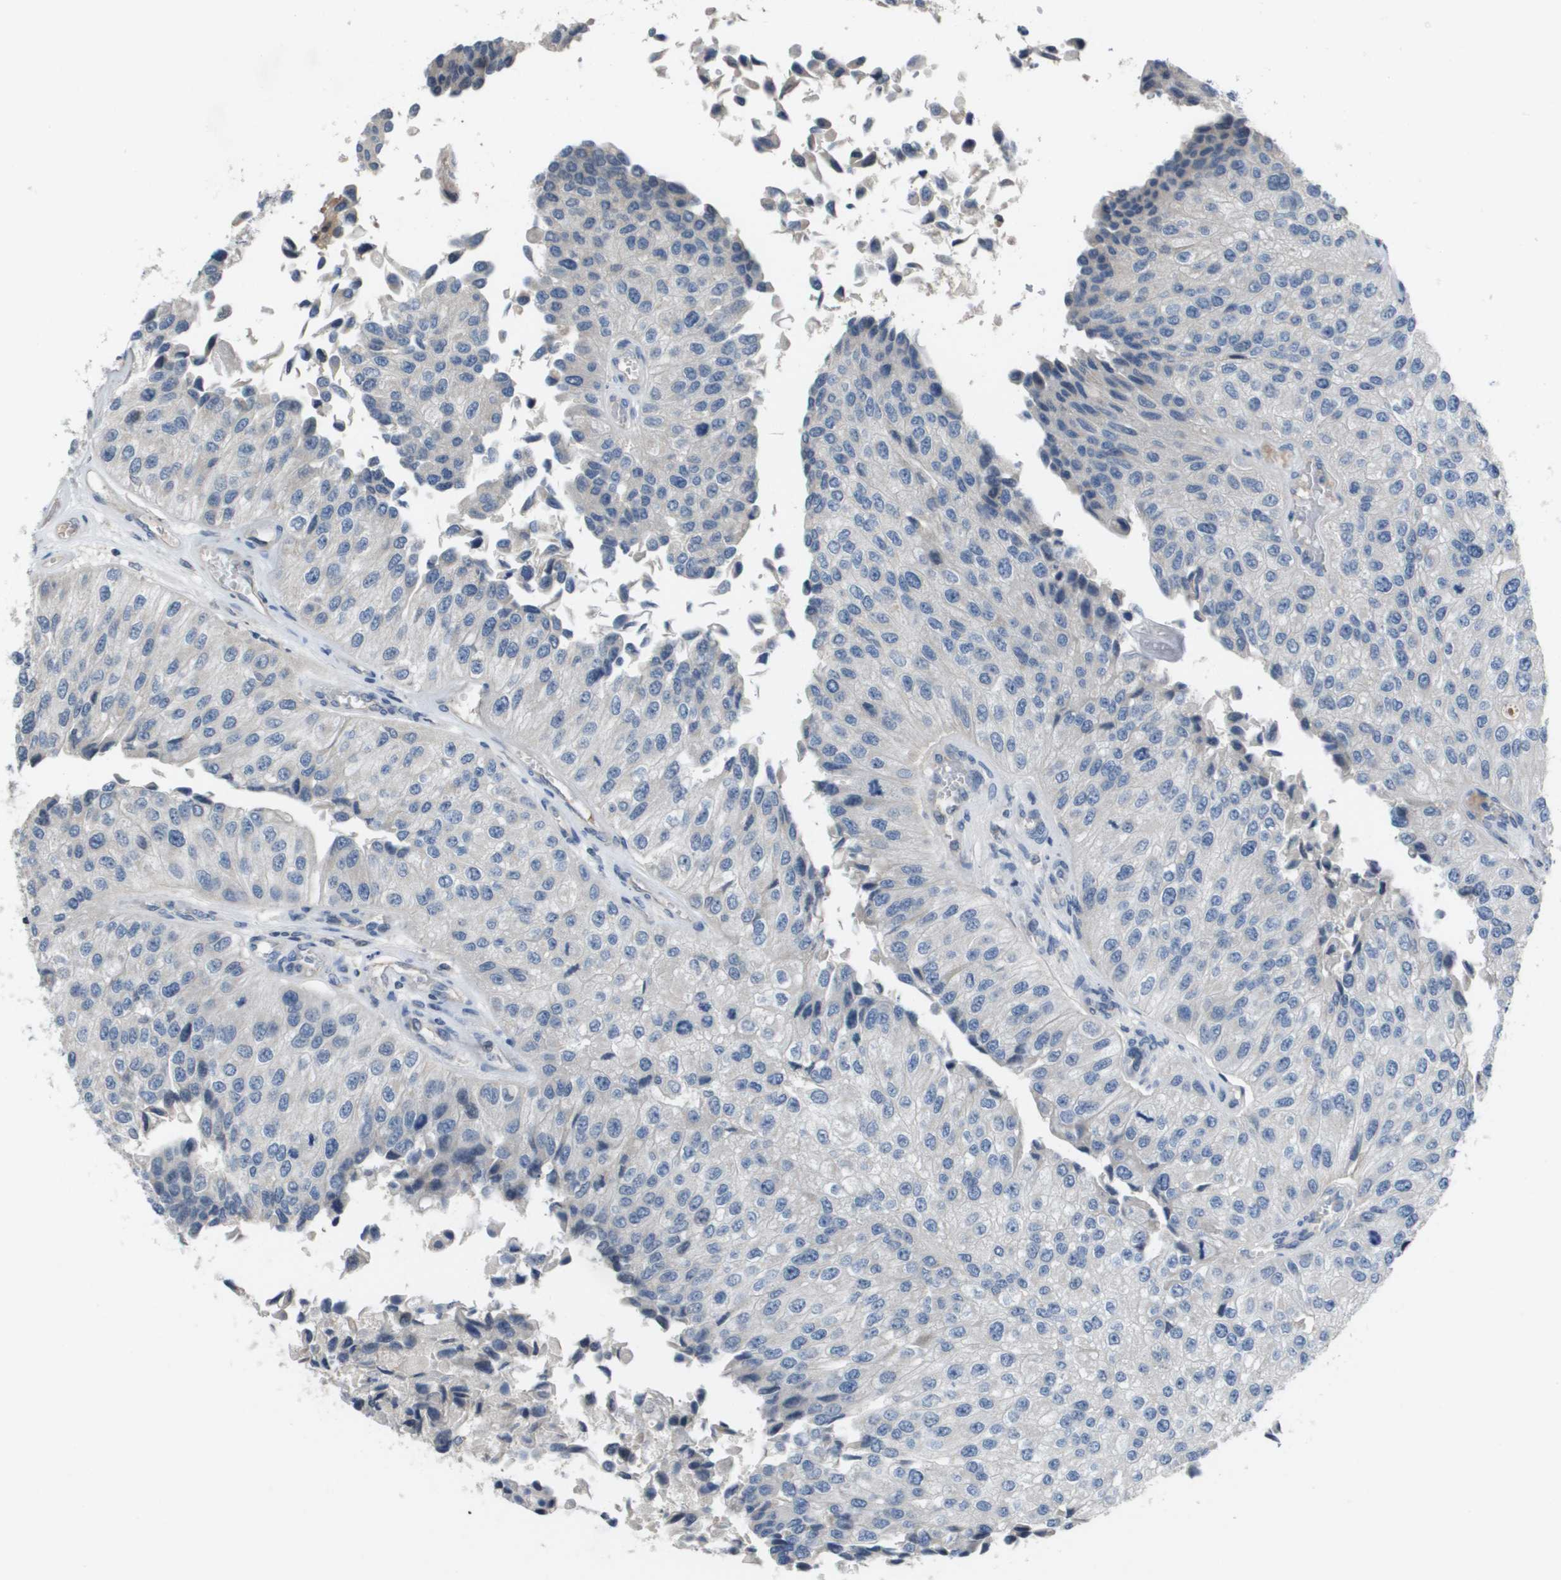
{"staining": {"intensity": "negative", "quantity": "none", "location": "none"}, "tissue": "urothelial cancer", "cell_type": "Tumor cells", "image_type": "cancer", "snomed": [{"axis": "morphology", "description": "Urothelial carcinoma, High grade"}, {"axis": "topography", "description": "Kidney"}, {"axis": "topography", "description": "Urinary bladder"}], "caption": "Immunohistochemistry micrograph of neoplastic tissue: urothelial carcinoma (high-grade) stained with DAB displays no significant protein expression in tumor cells.", "gene": "CAPN11", "patient": {"sex": "male", "age": 77}}